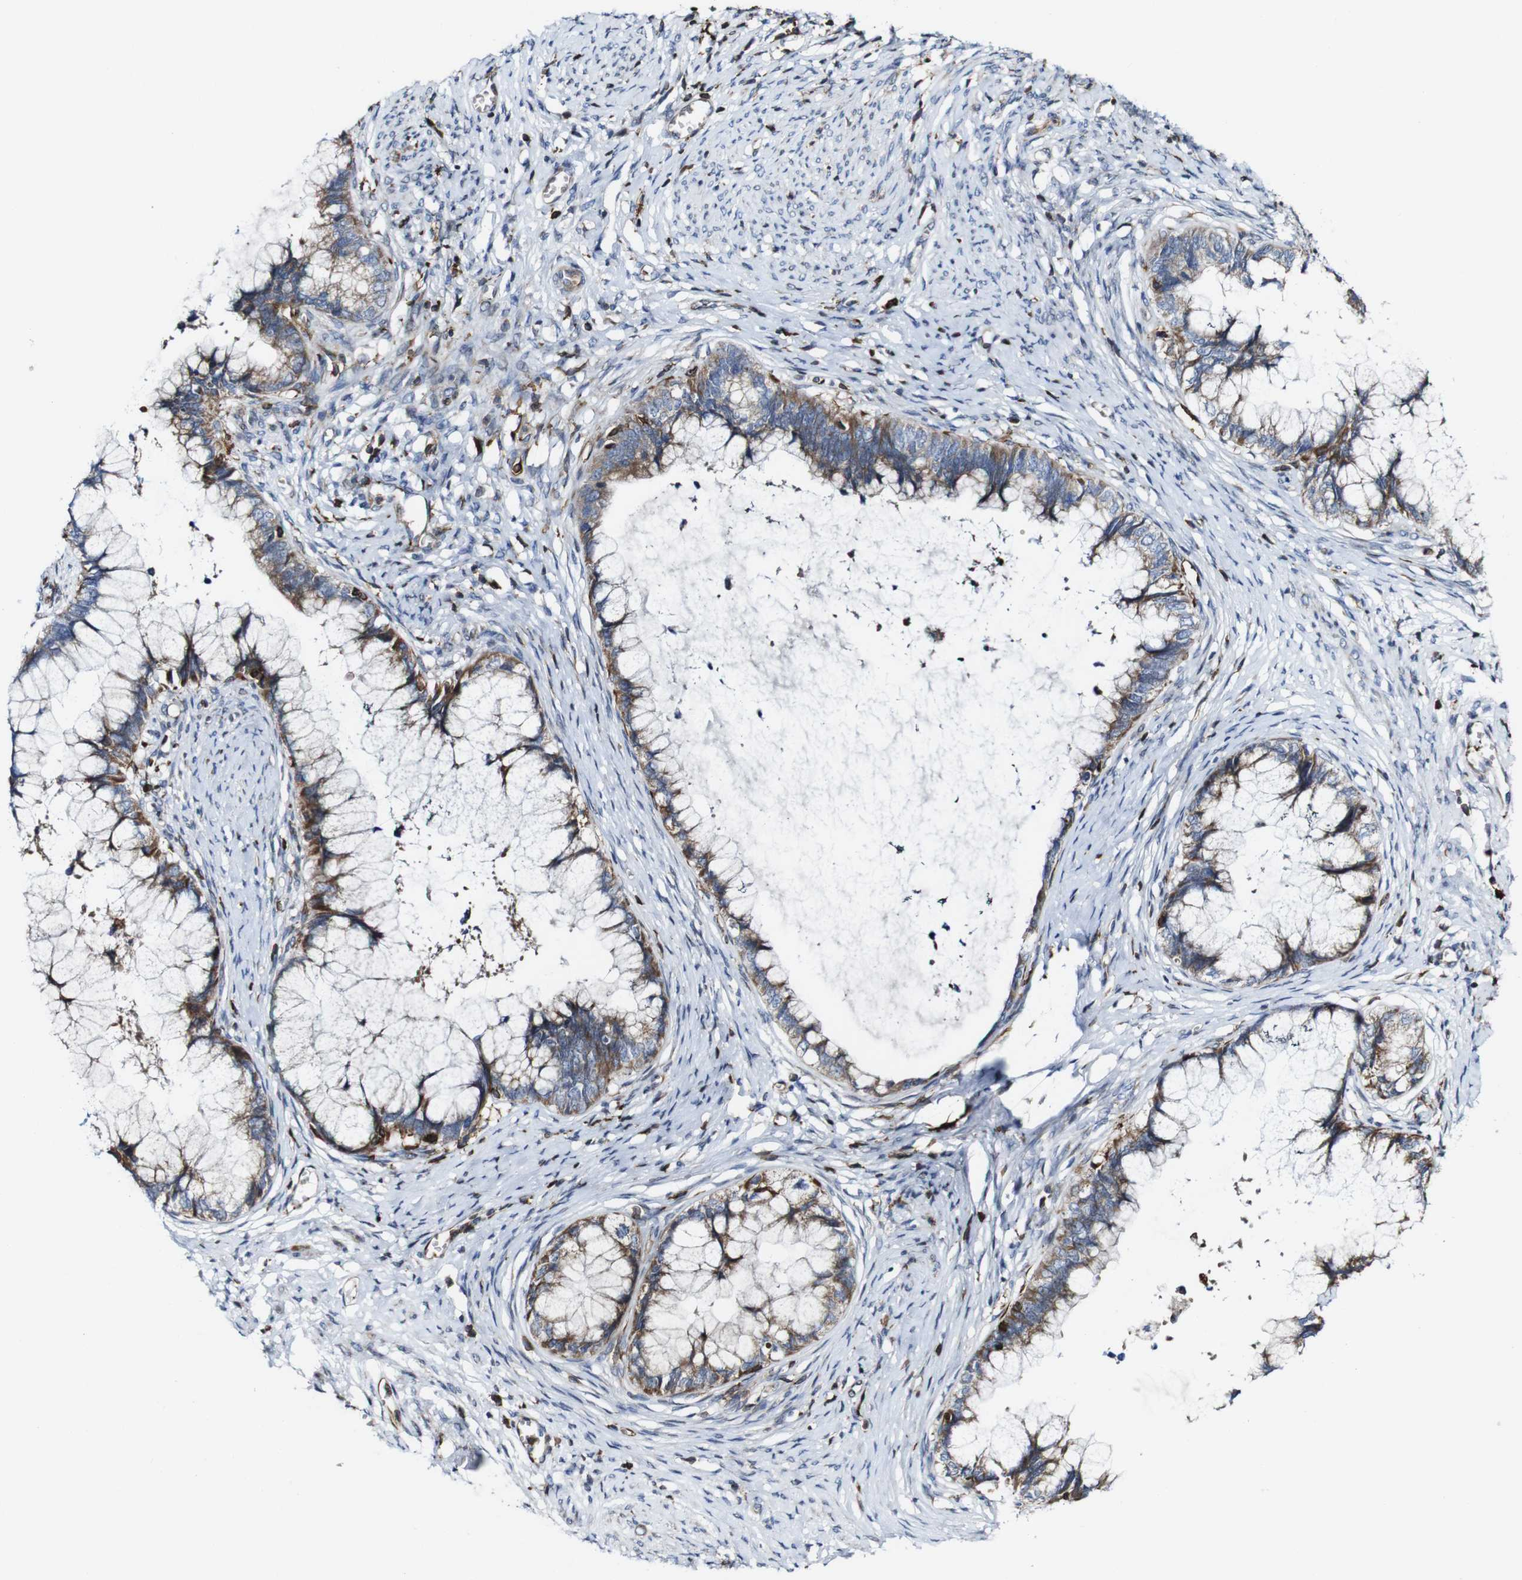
{"staining": {"intensity": "weak", "quantity": ">75%", "location": "cytoplasmic/membranous"}, "tissue": "cervical cancer", "cell_type": "Tumor cells", "image_type": "cancer", "snomed": [{"axis": "morphology", "description": "Adenocarcinoma, NOS"}, {"axis": "topography", "description": "Cervix"}], "caption": "There is low levels of weak cytoplasmic/membranous staining in tumor cells of adenocarcinoma (cervical), as demonstrated by immunohistochemical staining (brown color).", "gene": "JAK2", "patient": {"sex": "female", "age": 44}}